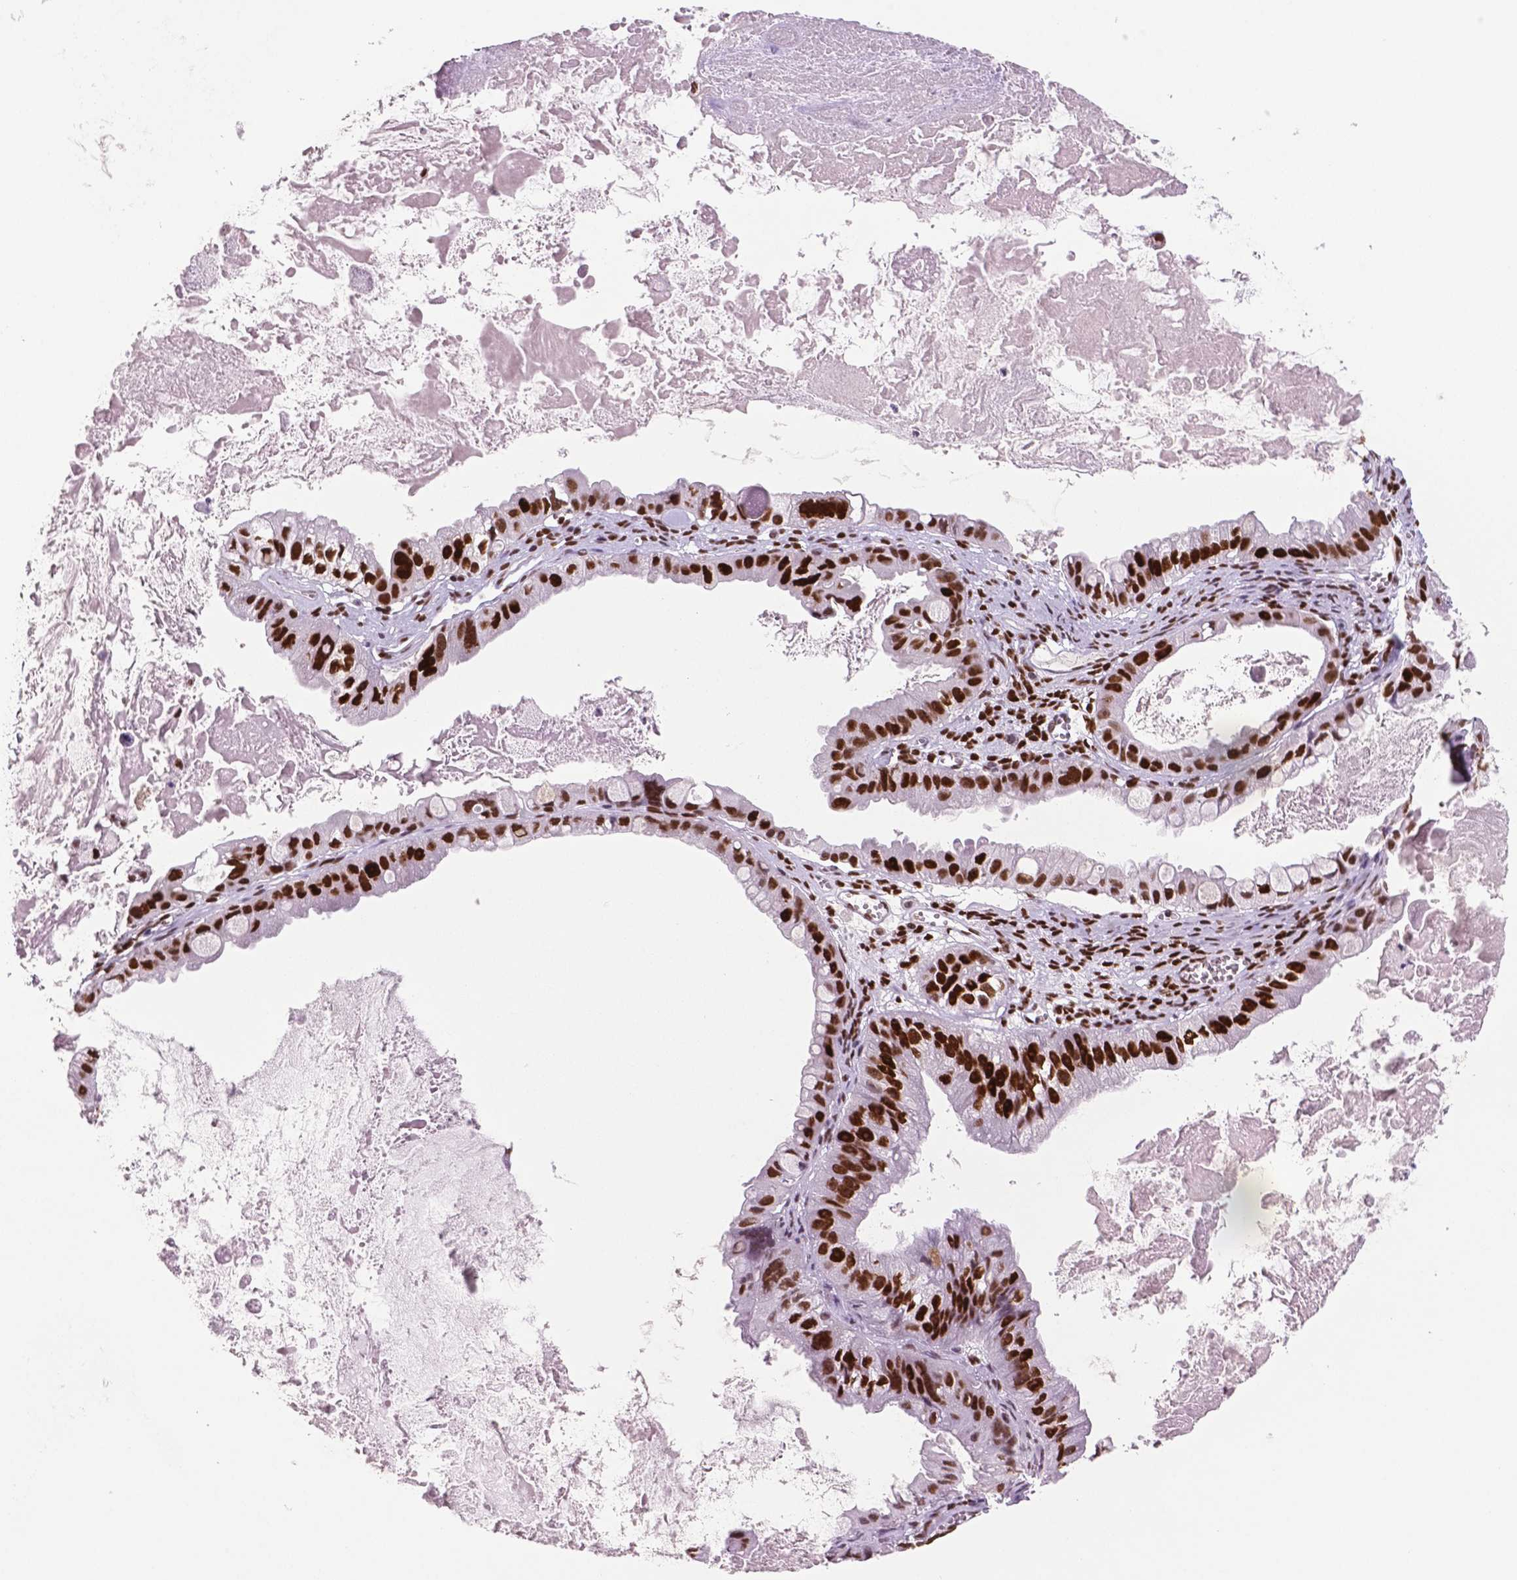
{"staining": {"intensity": "strong", "quantity": ">75%", "location": "nuclear"}, "tissue": "ovarian cancer", "cell_type": "Tumor cells", "image_type": "cancer", "snomed": [{"axis": "morphology", "description": "Cystadenocarcinoma, mucinous, NOS"}, {"axis": "topography", "description": "Ovary"}], "caption": "Mucinous cystadenocarcinoma (ovarian) stained with DAB immunohistochemistry demonstrates high levels of strong nuclear staining in approximately >75% of tumor cells.", "gene": "MSH6", "patient": {"sex": "female", "age": 61}}